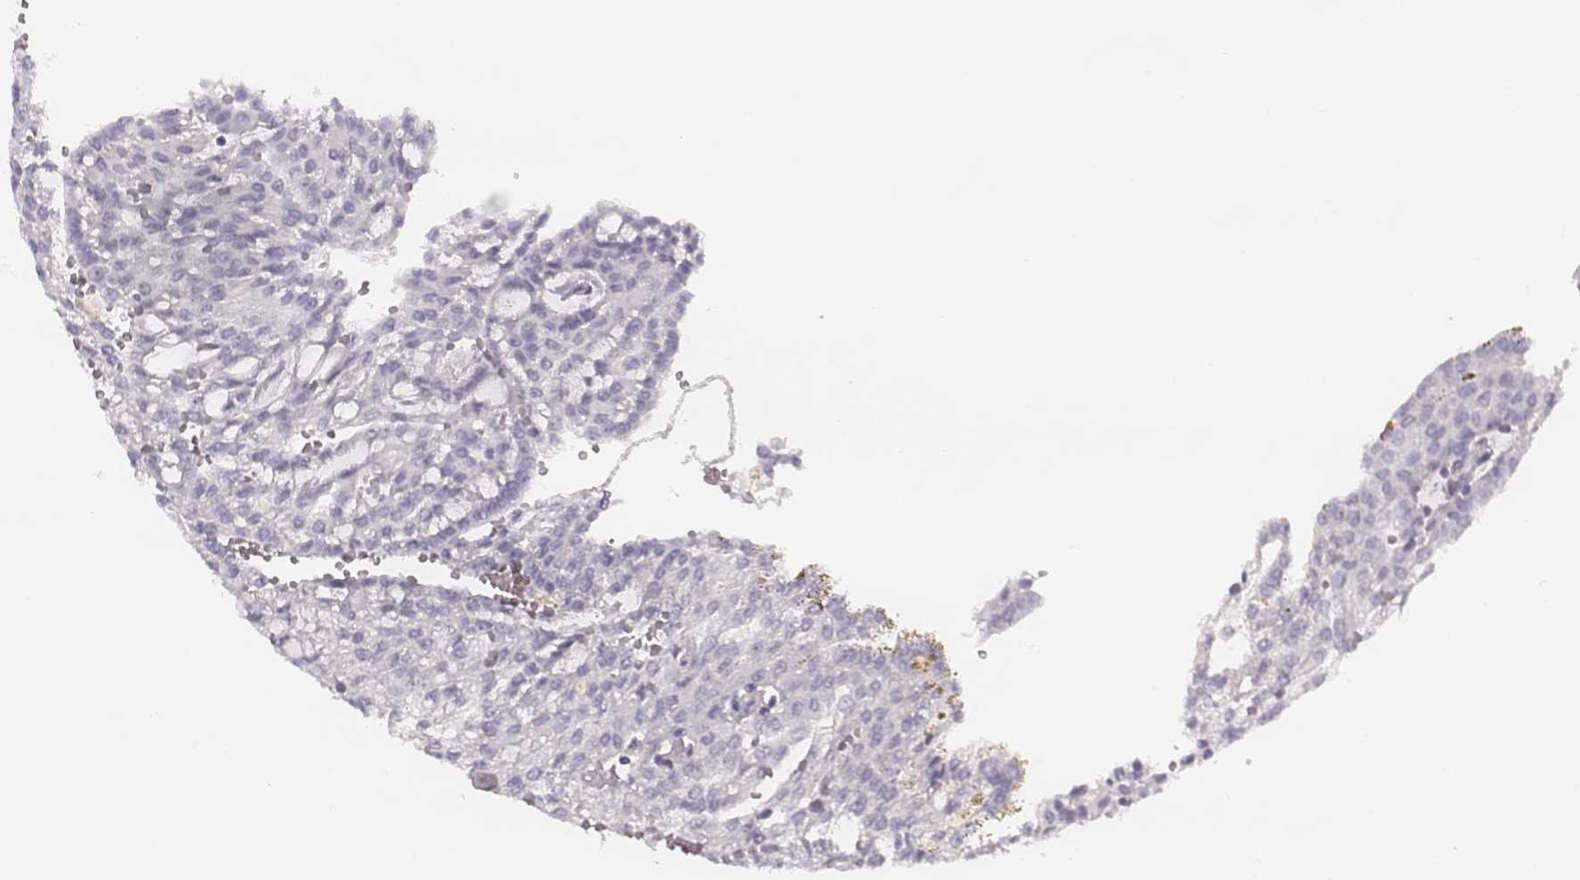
{"staining": {"intensity": "negative", "quantity": "none", "location": "none"}, "tissue": "renal cancer", "cell_type": "Tumor cells", "image_type": "cancer", "snomed": [{"axis": "morphology", "description": "Adenocarcinoma, NOS"}, {"axis": "topography", "description": "Kidney"}], "caption": "DAB immunohistochemical staining of renal adenocarcinoma shows no significant expression in tumor cells.", "gene": "ZNF365", "patient": {"sex": "male", "age": 63}}